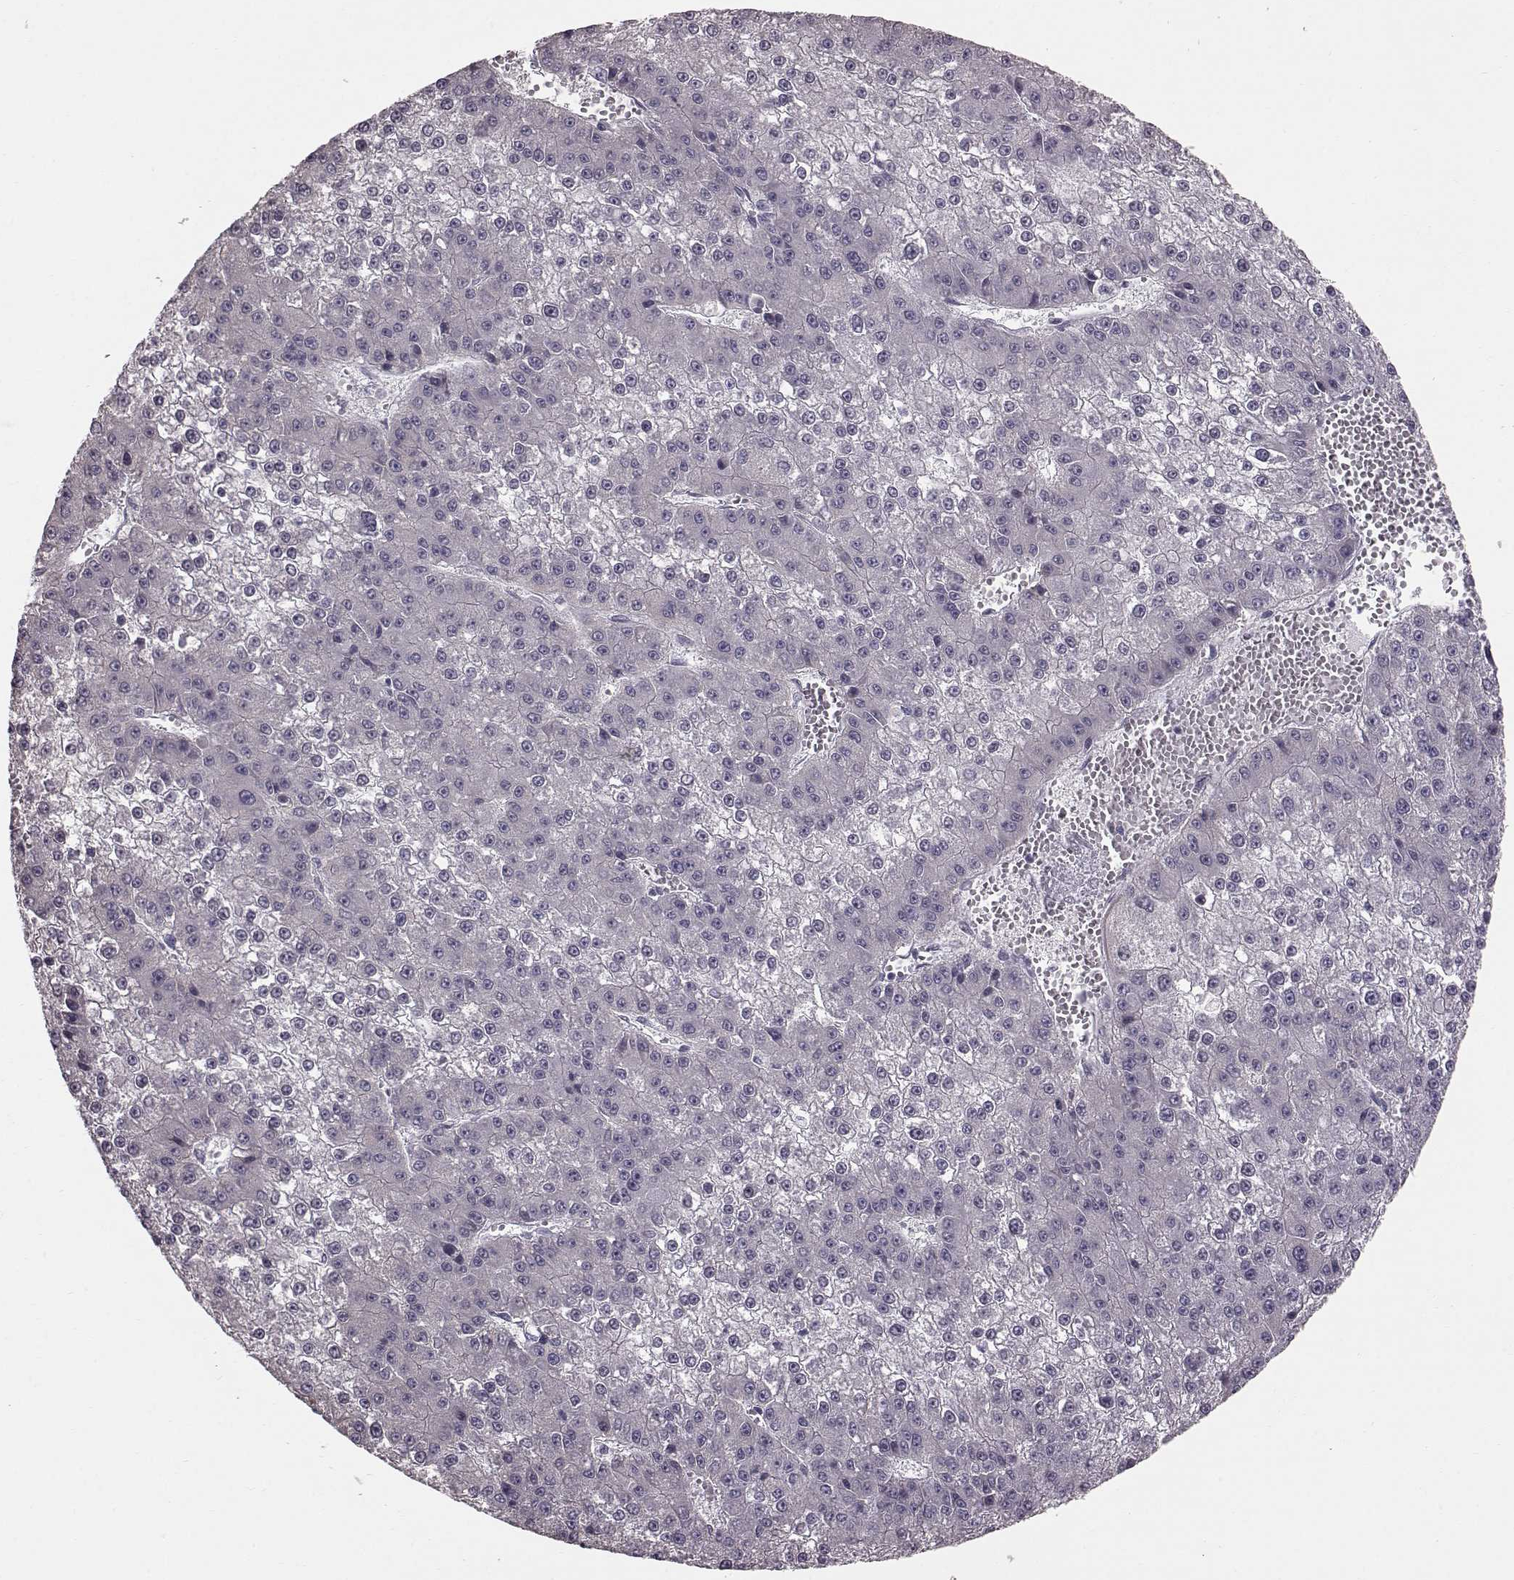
{"staining": {"intensity": "negative", "quantity": "none", "location": "none"}, "tissue": "liver cancer", "cell_type": "Tumor cells", "image_type": "cancer", "snomed": [{"axis": "morphology", "description": "Carcinoma, Hepatocellular, NOS"}, {"axis": "topography", "description": "Liver"}], "caption": "Liver cancer stained for a protein using immunohistochemistry (IHC) demonstrates no positivity tumor cells.", "gene": "TCHHL1", "patient": {"sex": "female", "age": 73}}